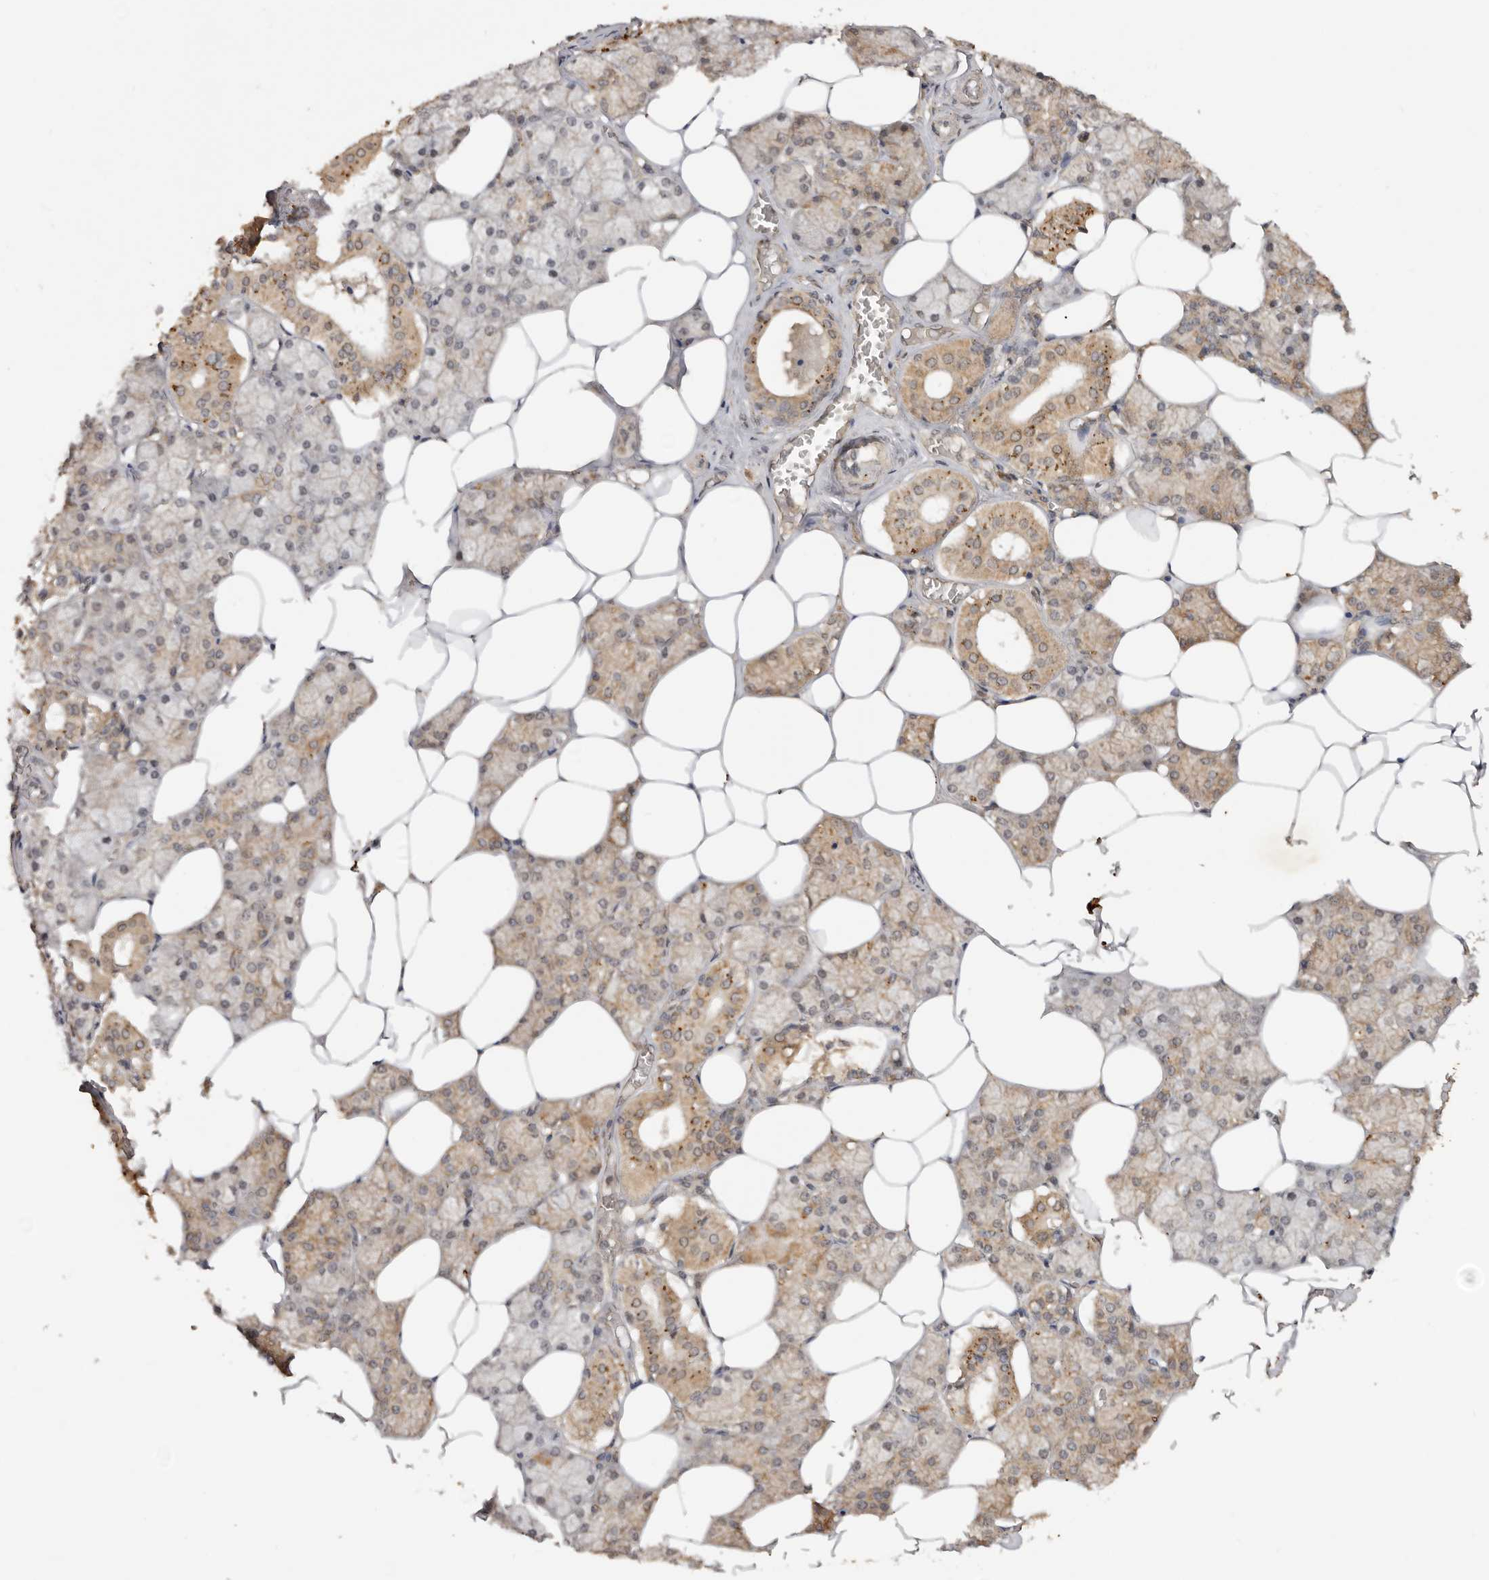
{"staining": {"intensity": "moderate", "quantity": "25%-75%", "location": "cytoplasmic/membranous,nuclear"}, "tissue": "salivary gland", "cell_type": "Glandular cells", "image_type": "normal", "snomed": [{"axis": "morphology", "description": "Normal tissue, NOS"}, {"axis": "topography", "description": "Salivary gland"}], "caption": "Benign salivary gland exhibits moderate cytoplasmic/membranous,nuclear expression in about 25%-75% of glandular cells.", "gene": "TARS2", "patient": {"sex": "male", "age": 62}}